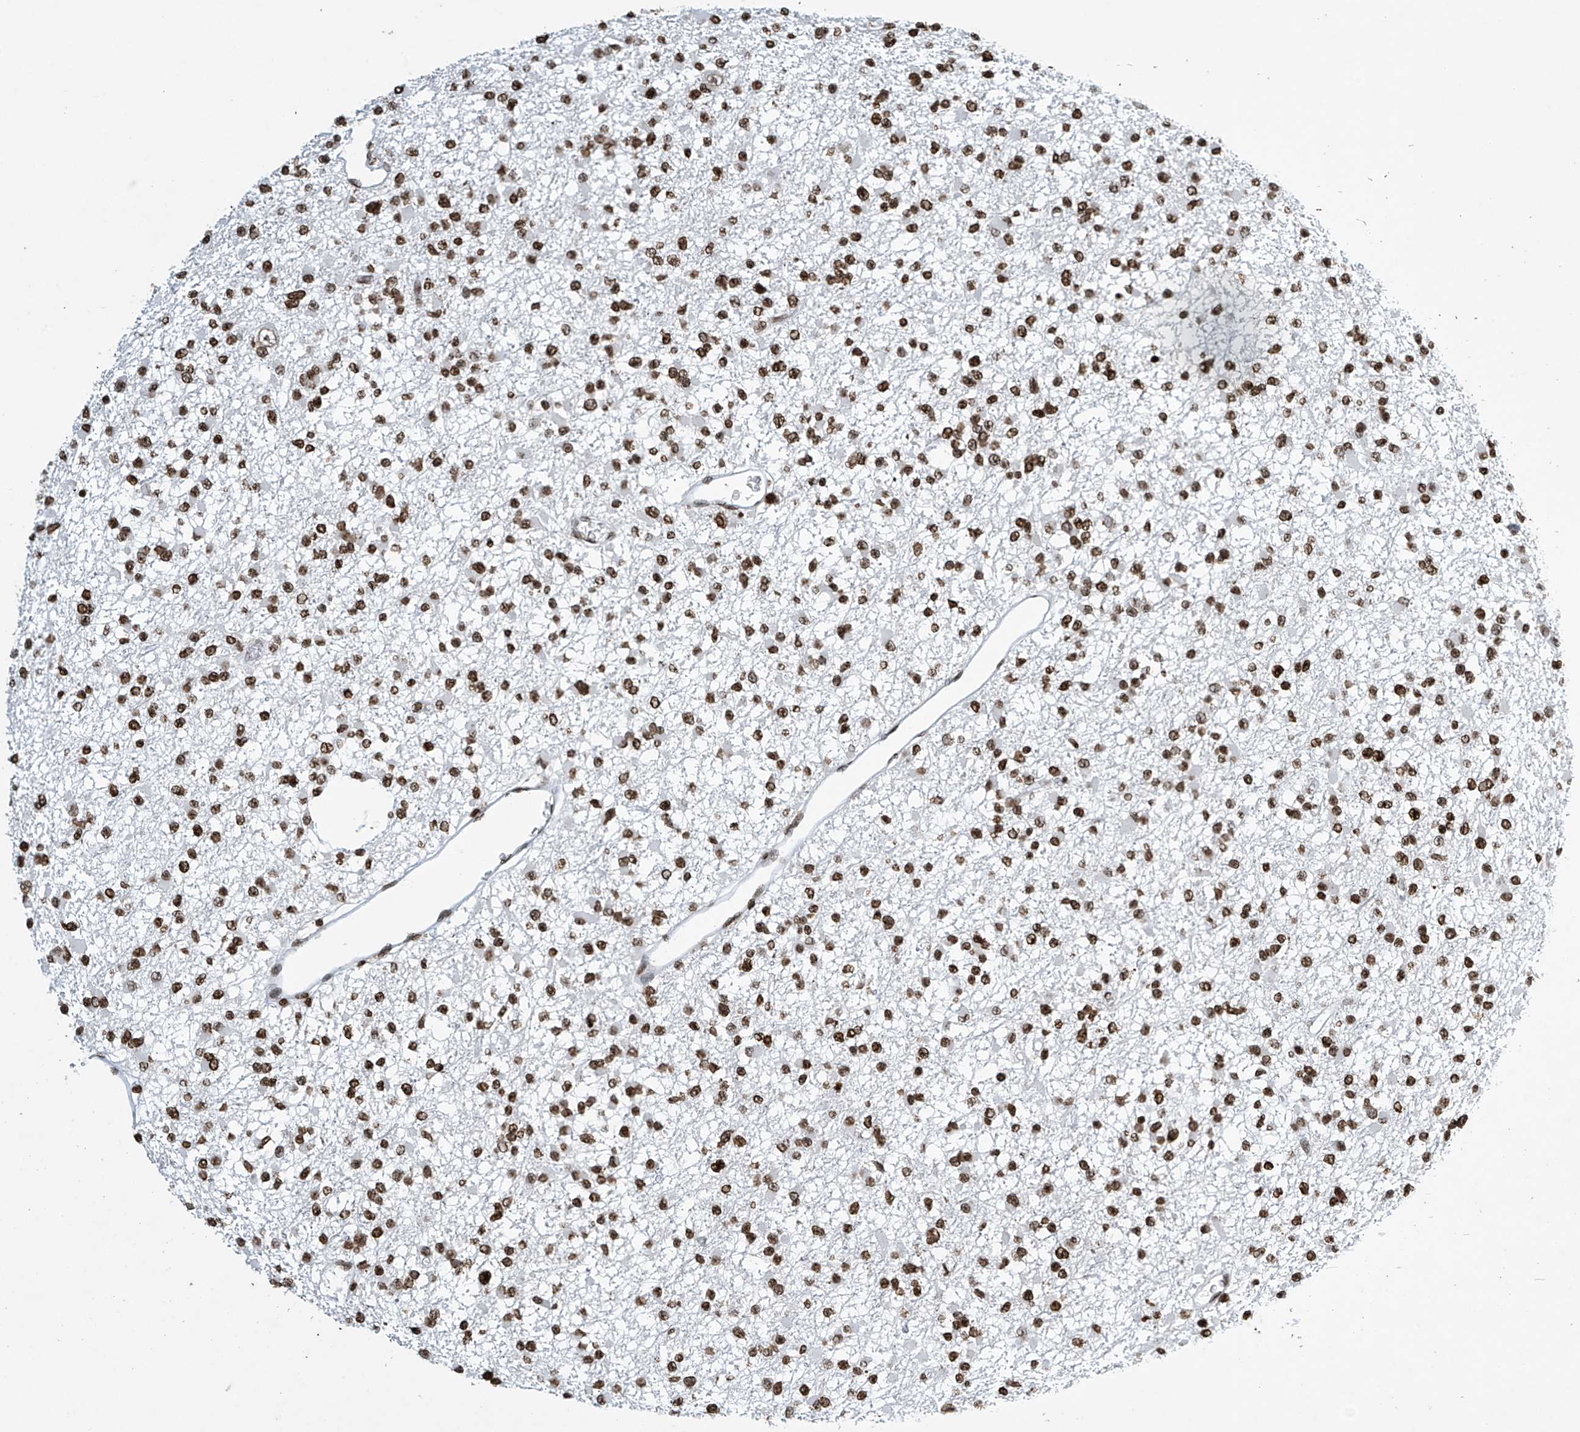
{"staining": {"intensity": "strong", "quantity": ">75%", "location": "nuclear"}, "tissue": "glioma", "cell_type": "Tumor cells", "image_type": "cancer", "snomed": [{"axis": "morphology", "description": "Glioma, malignant, Low grade"}, {"axis": "topography", "description": "Brain"}], "caption": "Protein expression analysis of low-grade glioma (malignant) displays strong nuclear positivity in about >75% of tumor cells.", "gene": "H4C16", "patient": {"sex": "female", "age": 22}}